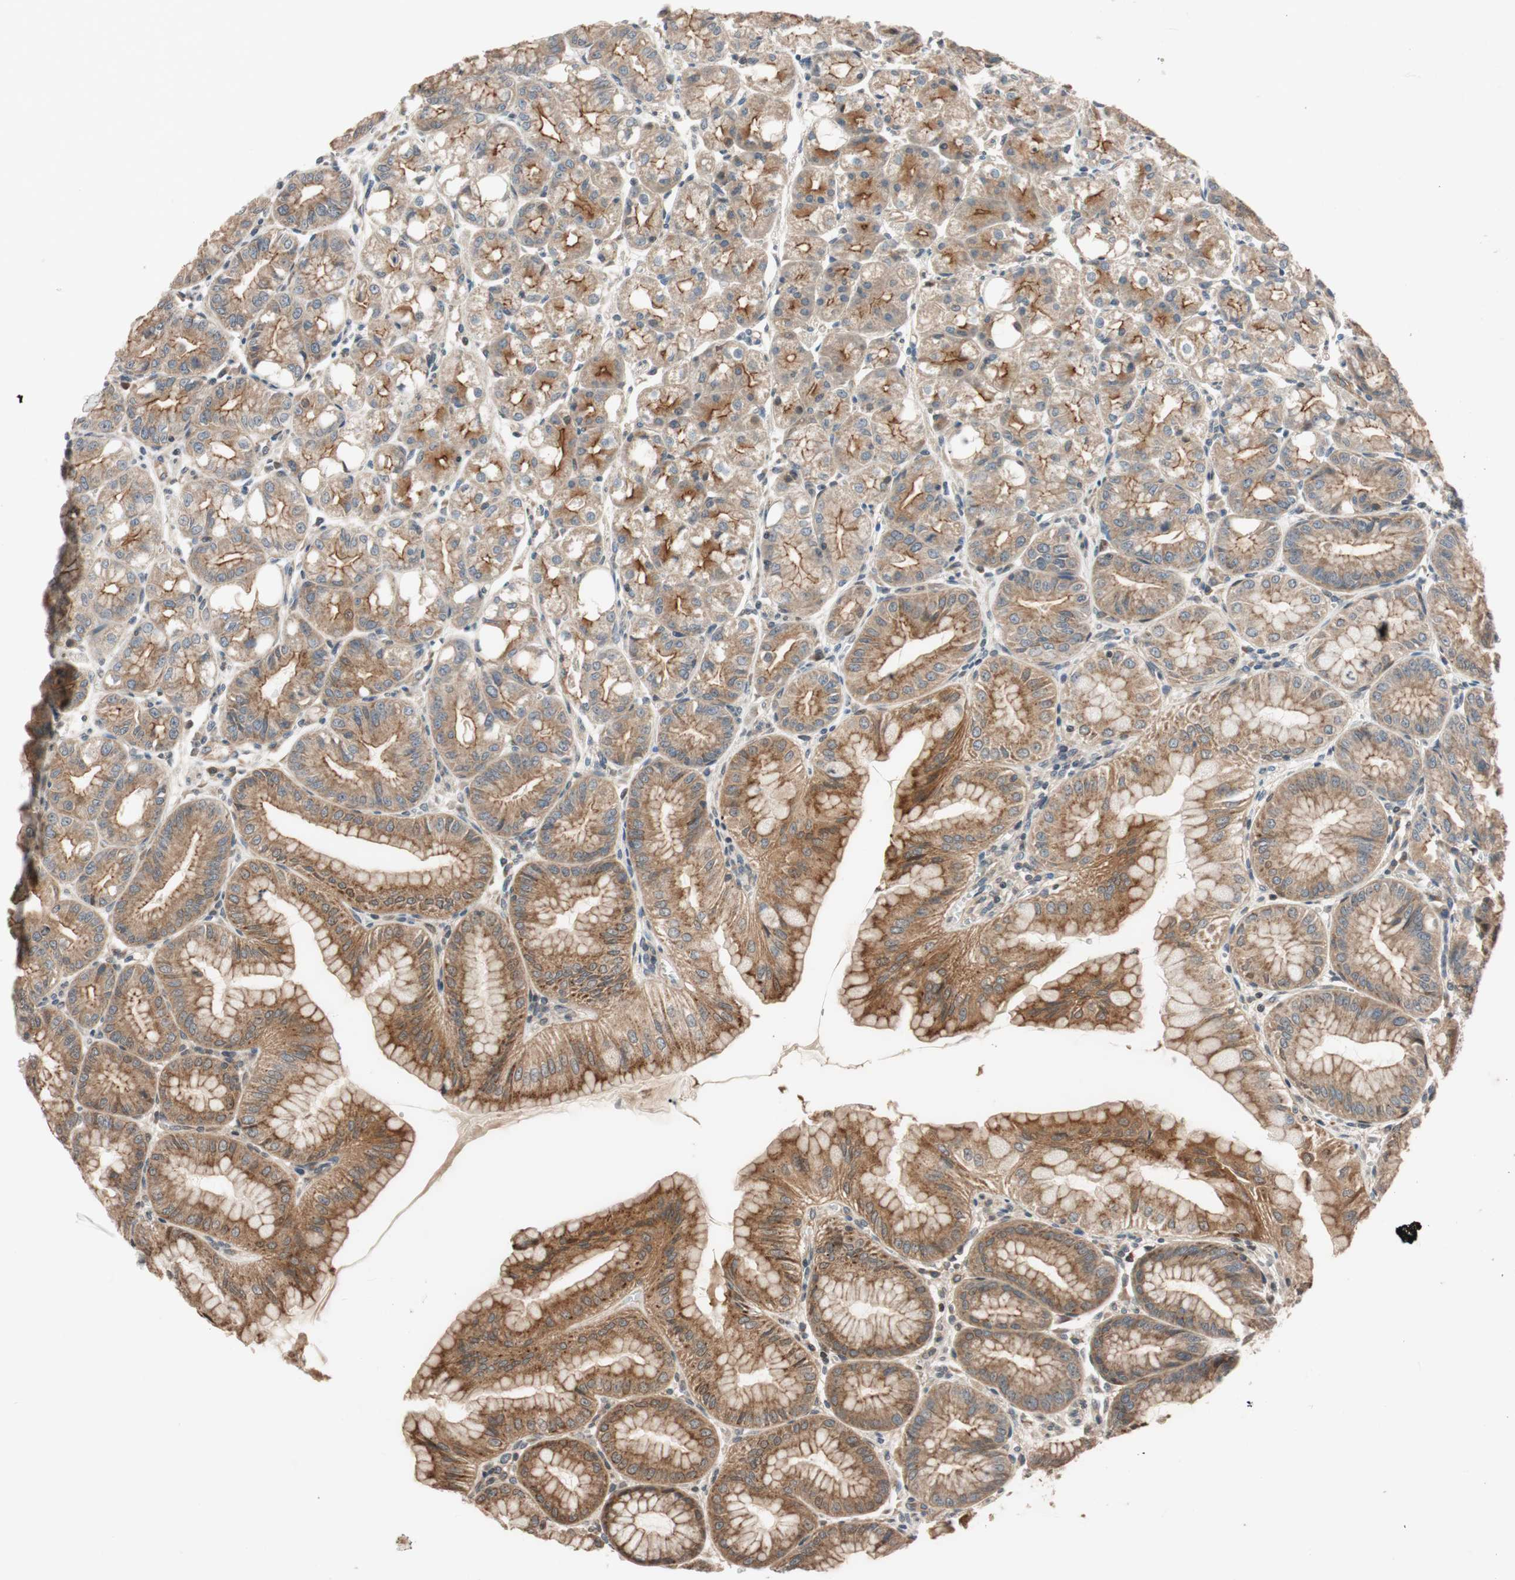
{"staining": {"intensity": "moderate", "quantity": ">75%", "location": "cytoplasmic/membranous"}, "tissue": "stomach", "cell_type": "Glandular cells", "image_type": "normal", "snomed": [{"axis": "morphology", "description": "Normal tissue, NOS"}, {"axis": "topography", "description": "Stomach, lower"}], "caption": "Immunohistochemistry (DAB (3,3'-diaminobenzidine)) staining of benign stomach displays moderate cytoplasmic/membranous protein staining in about >75% of glandular cells. The staining was performed using DAB, with brown indicating positive protein expression. Nuclei are stained blue with hematoxylin.", "gene": "GCLM", "patient": {"sex": "male", "age": 71}}